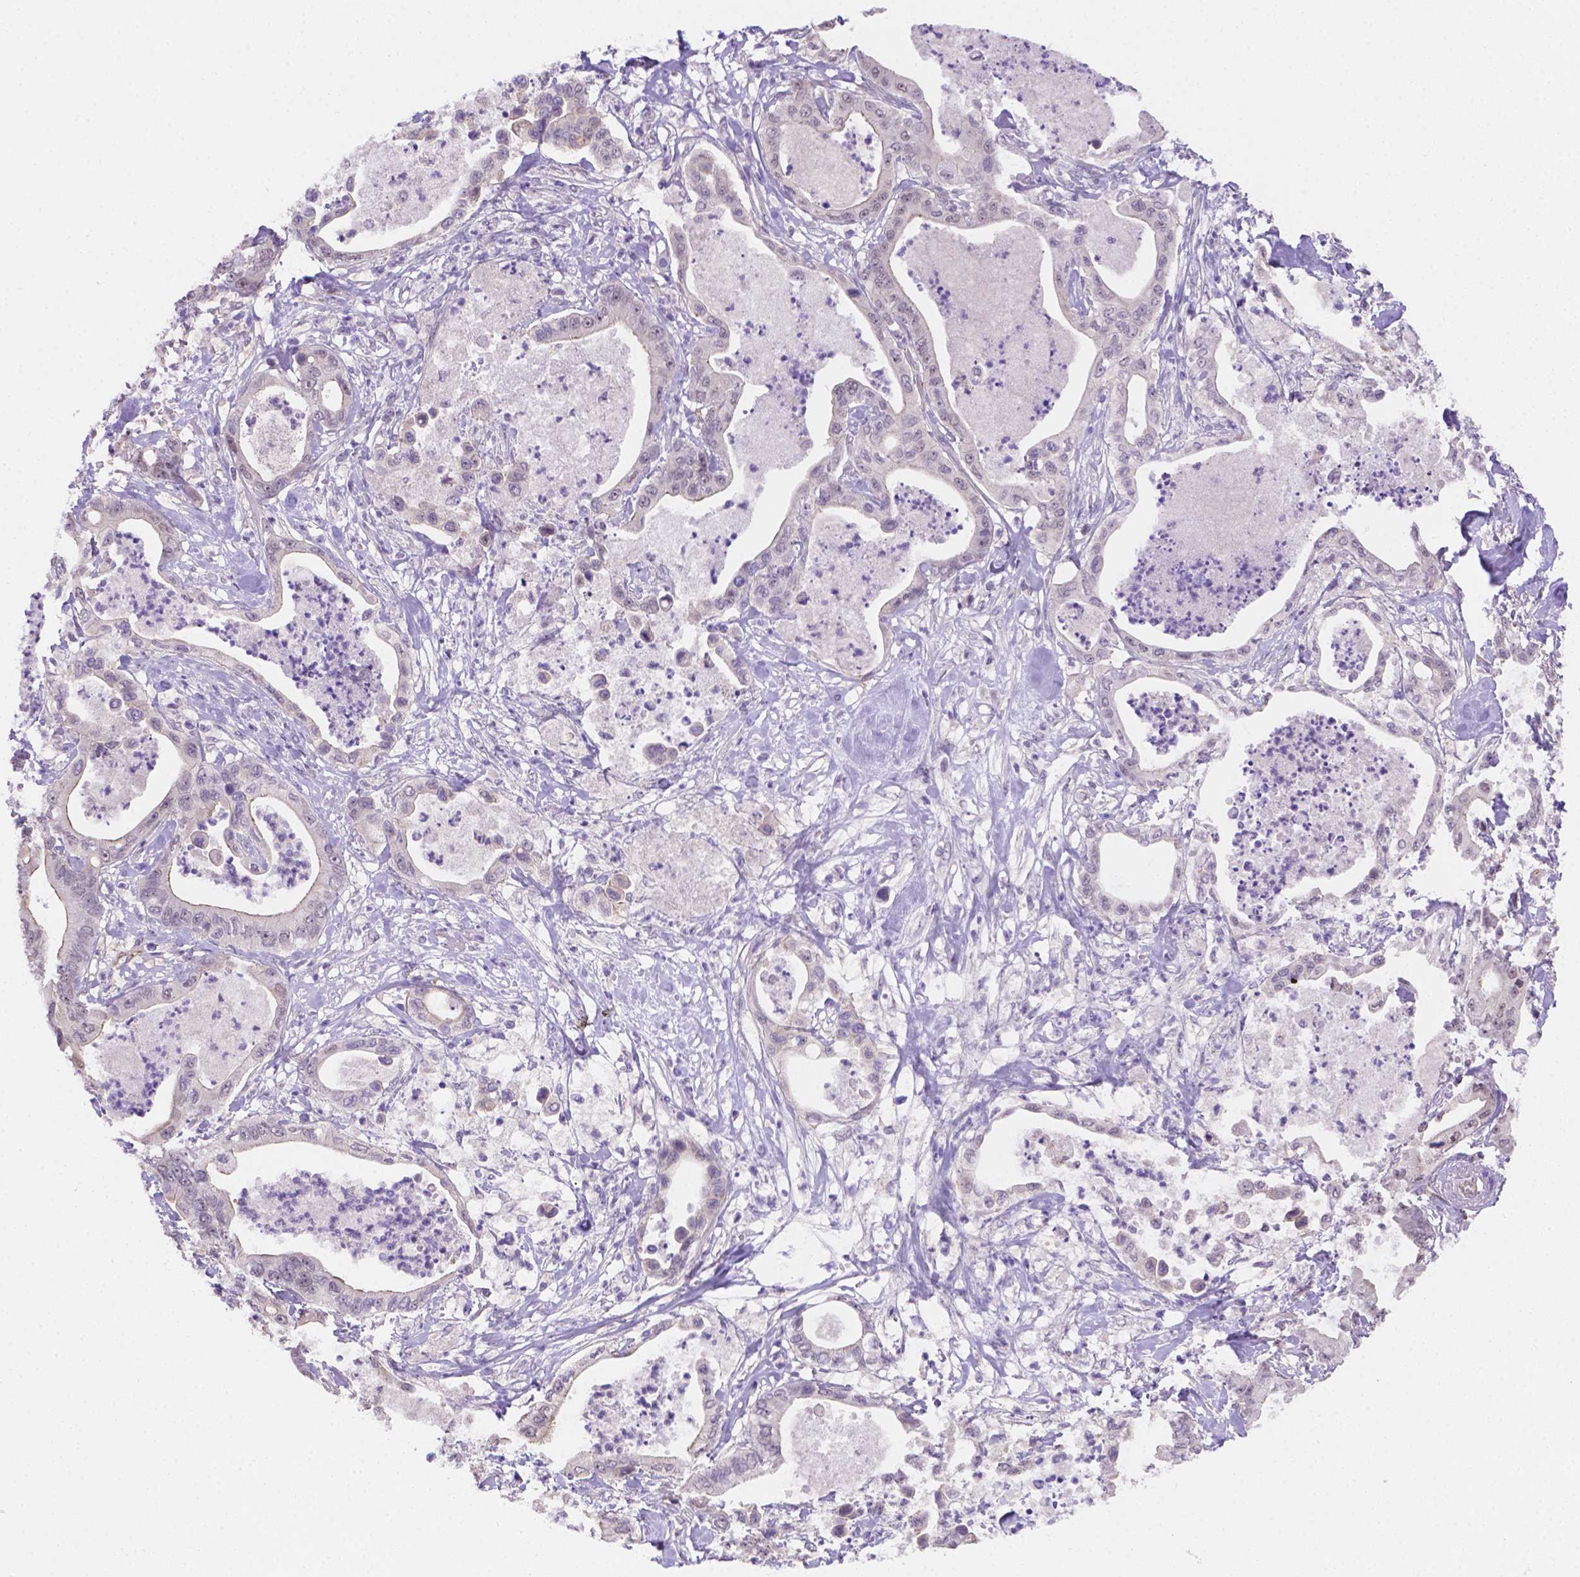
{"staining": {"intensity": "negative", "quantity": "none", "location": "none"}, "tissue": "pancreatic cancer", "cell_type": "Tumor cells", "image_type": "cancer", "snomed": [{"axis": "morphology", "description": "Adenocarcinoma, NOS"}, {"axis": "topography", "description": "Pancreas"}], "caption": "Immunohistochemistry (IHC) of human pancreatic adenocarcinoma displays no positivity in tumor cells.", "gene": "NXPE2", "patient": {"sex": "male", "age": 71}}